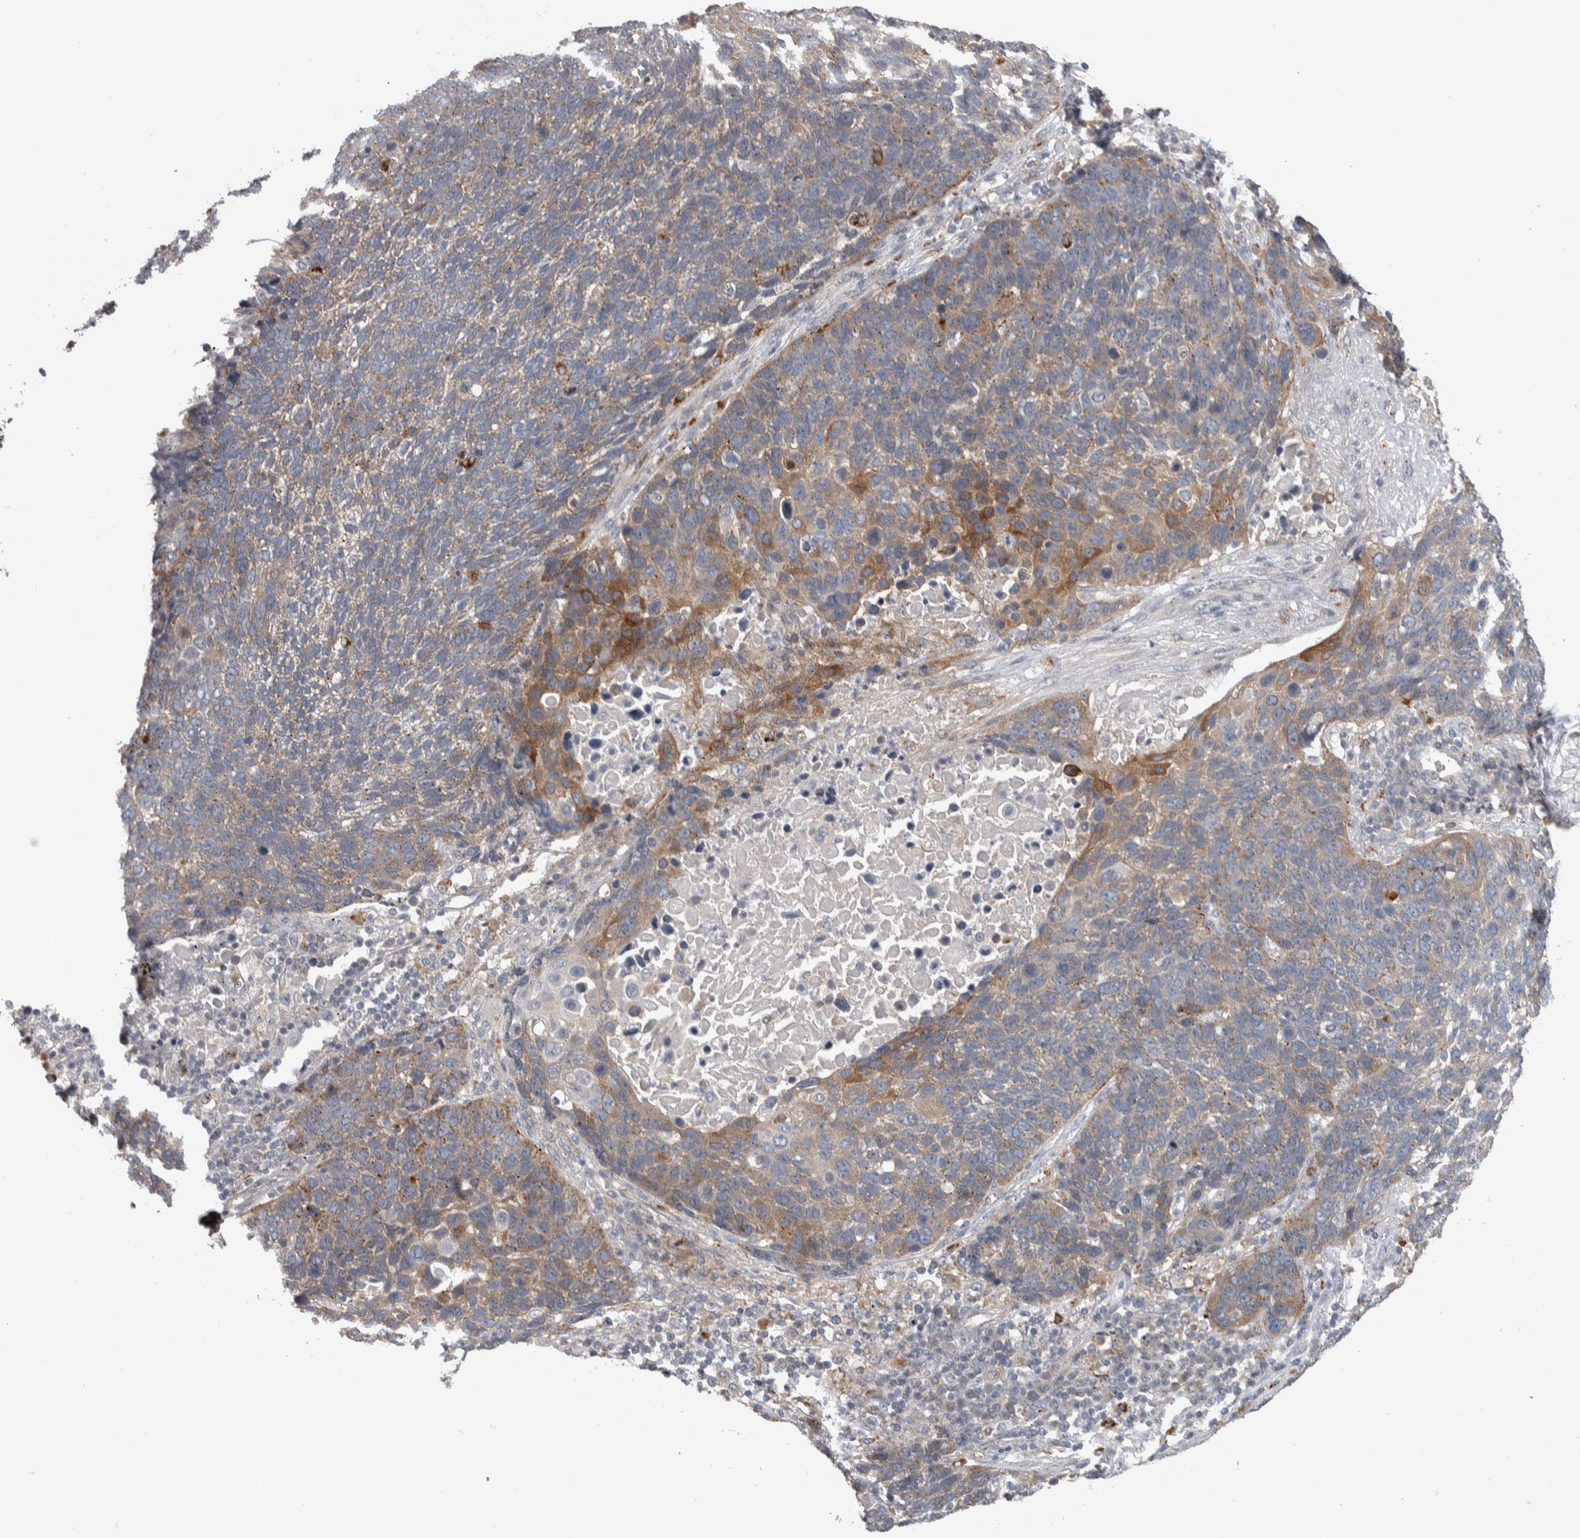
{"staining": {"intensity": "moderate", "quantity": "<25%", "location": "cytoplasmic/membranous"}, "tissue": "lung cancer", "cell_type": "Tumor cells", "image_type": "cancer", "snomed": [{"axis": "morphology", "description": "Squamous cell carcinoma, NOS"}, {"axis": "topography", "description": "Lung"}], "caption": "About <25% of tumor cells in lung squamous cell carcinoma reveal moderate cytoplasmic/membranous protein staining as visualized by brown immunohistochemical staining.", "gene": "FAM83G", "patient": {"sex": "male", "age": 66}}